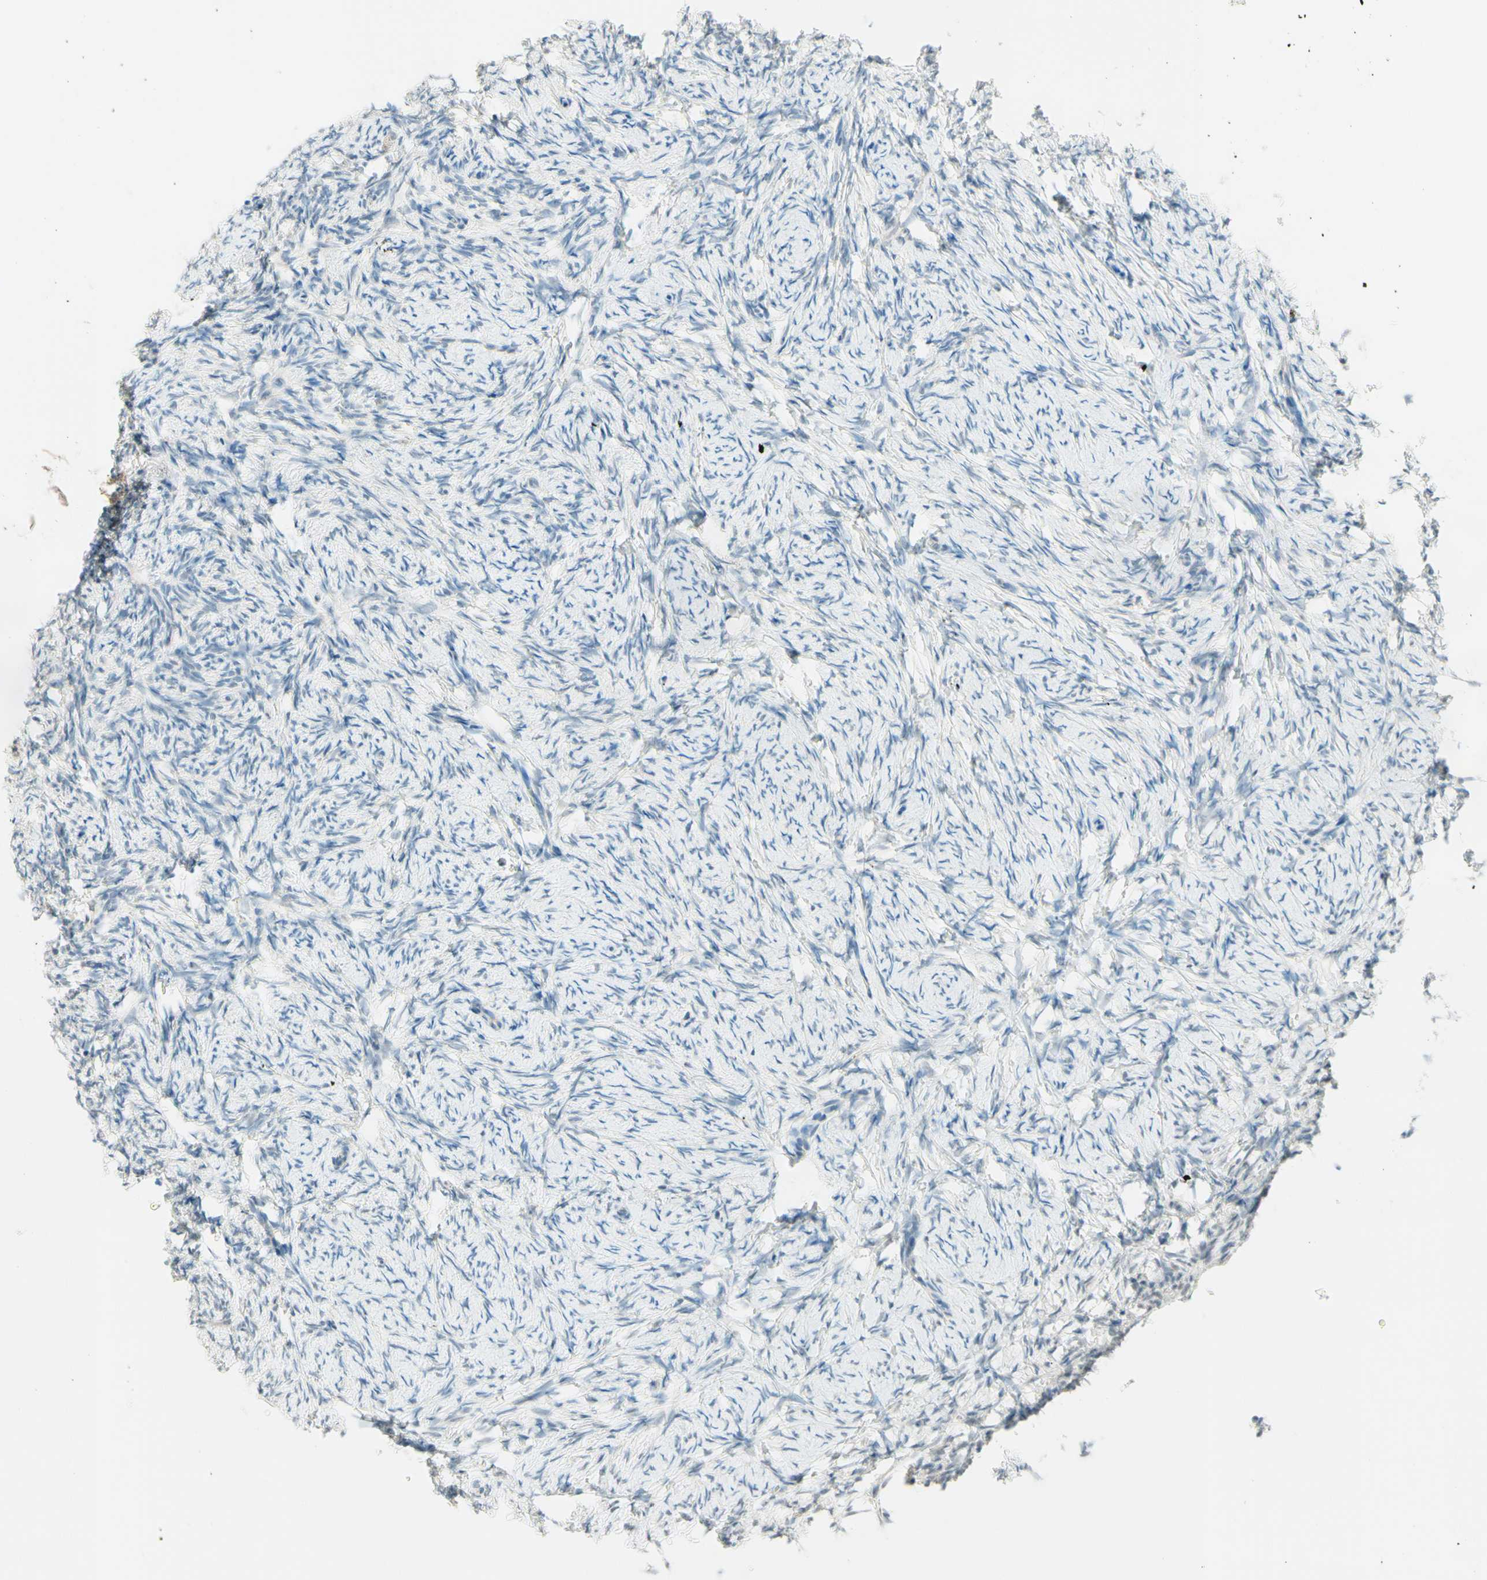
{"staining": {"intensity": "weak", "quantity": ">75%", "location": "cytoplasmic/membranous"}, "tissue": "ovary", "cell_type": "Follicle cells", "image_type": "normal", "snomed": [{"axis": "morphology", "description": "Normal tissue, NOS"}, {"axis": "topography", "description": "Ovary"}], "caption": "A brown stain highlights weak cytoplasmic/membranous expression of a protein in follicle cells of normal ovary.", "gene": "JPH1", "patient": {"sex": "female", "age": 60}}